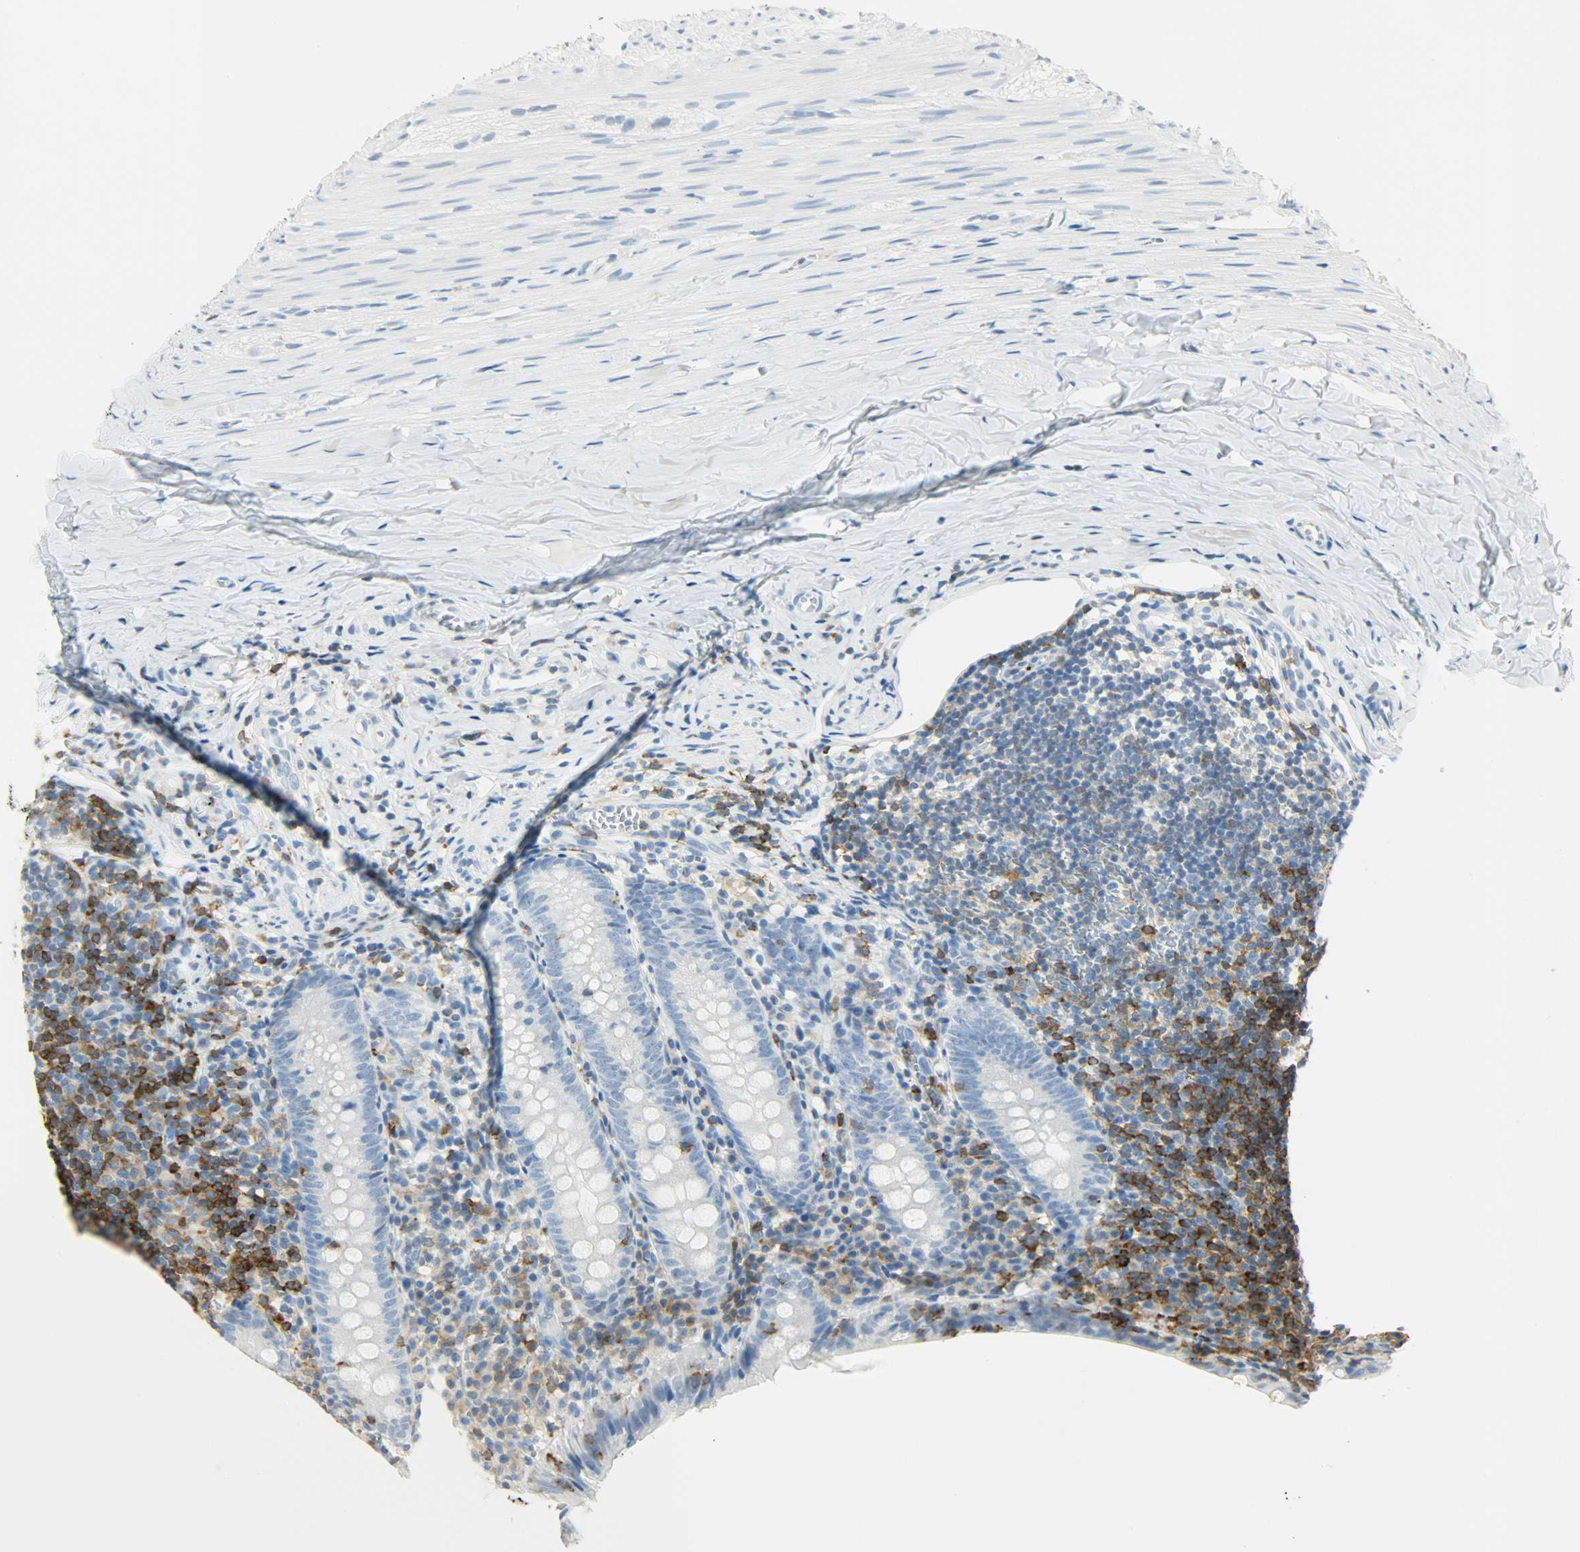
{"staining": {"intensity": "negative", "quantity": "none", "location": "none"}, "tissue": "appendix", "cell_type": "Glandular cells", "image_type": "normal", "snomed": [{"axis": "morphology", "description": "Normal tissue, NOS"}, {"axis": "topography", "description": "Appendix"}], "caption": "The image reveals no significant staining in glandular cells of appendix.", "gene": "PTPN6", "patient": {"sex": "female", "age": 10}}